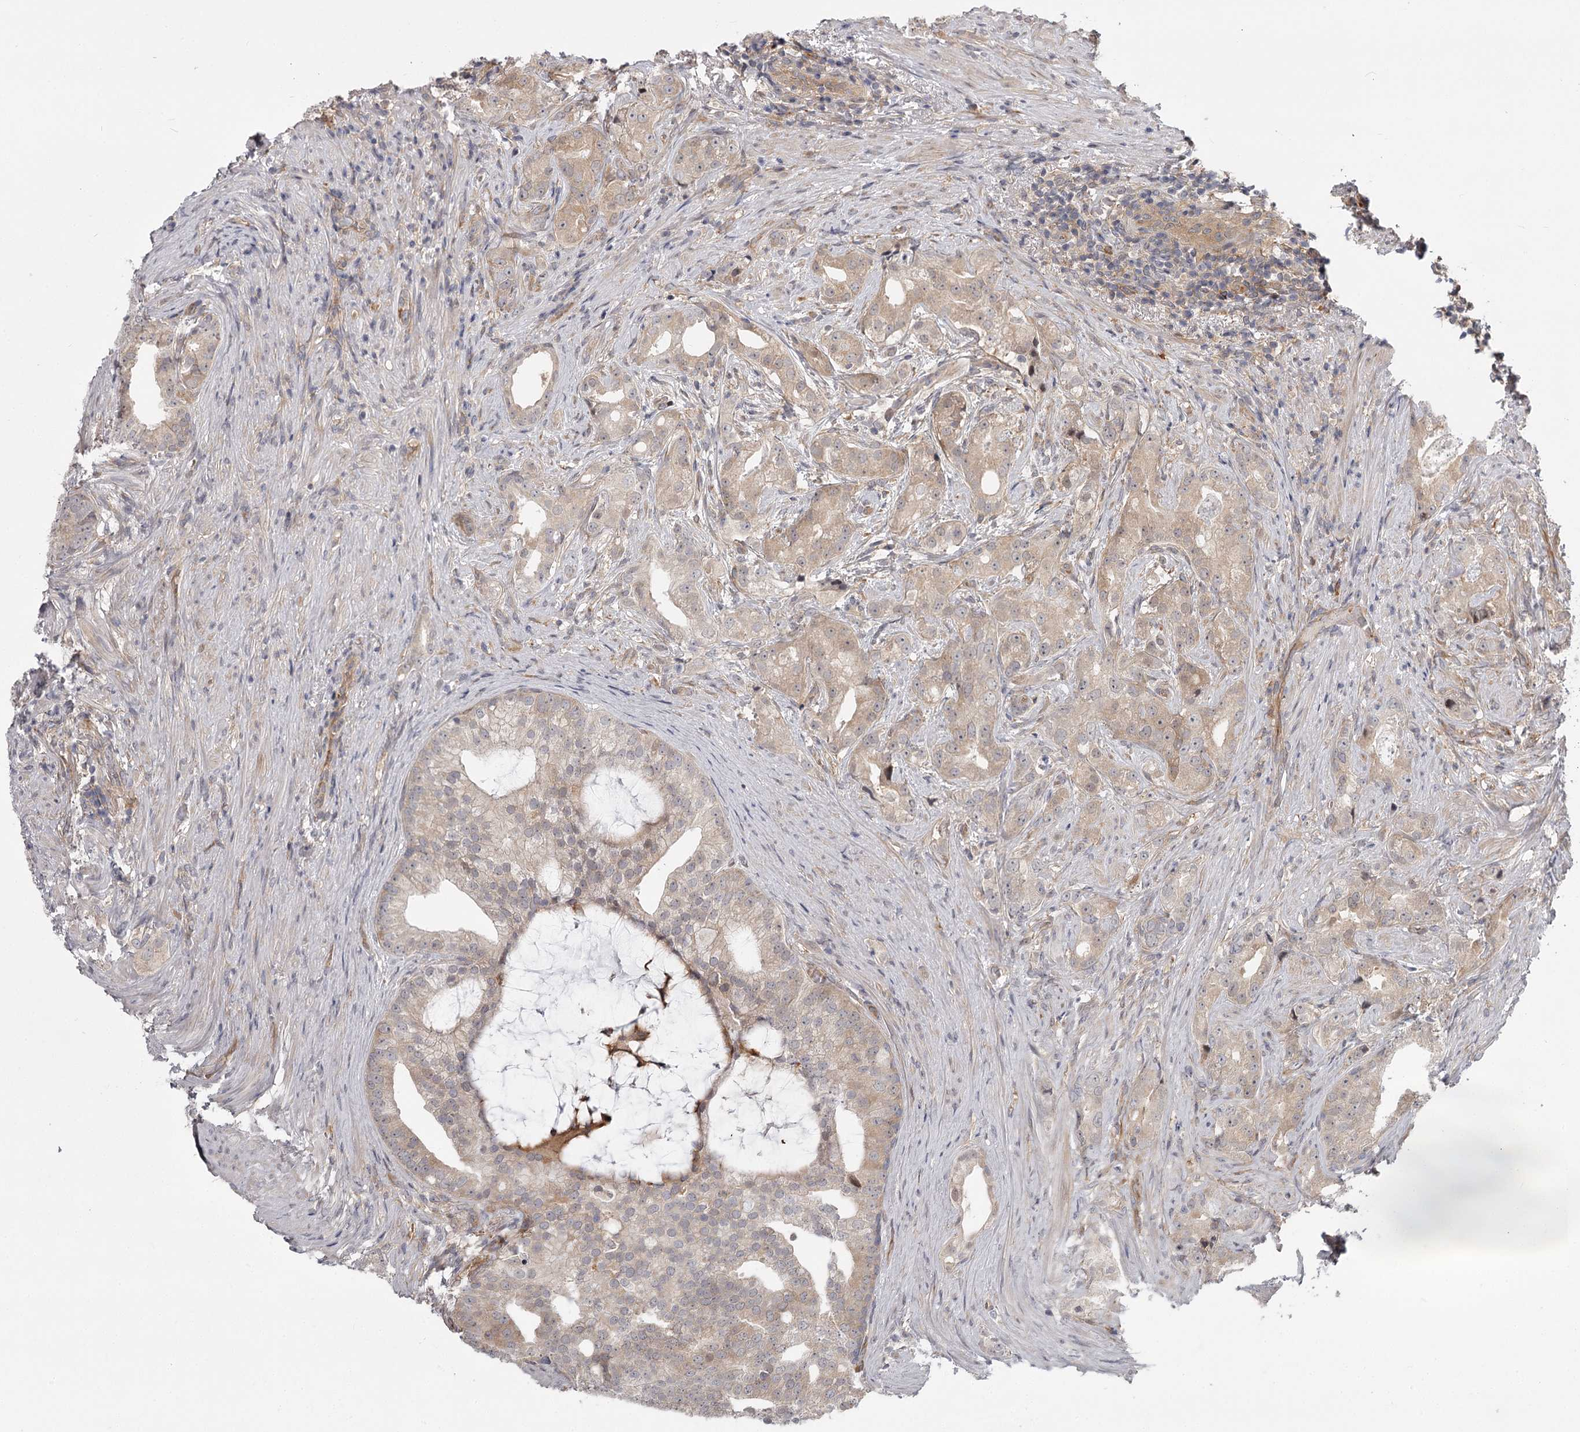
{"staining": {"intensity": "weak", "quantity": "25%-75%", "location": "cytoplasmic/membranous"}, "tissue": "prostate cancer", "cell_type": "Tumor cells", "image_type": "cancer", "snomed": [{"axis": "morphology", "description": "Adenocarcinoma, Low grade"}, {"axis": "topography", "description": "Prostate"}], "caption": "A low amount of weak cytoplasmic/membranous positivity is appreciated in approximately 25%-75% of tumor cells in low-grade adenocarcinoma (prostate) tissue.", "gene": "CCNG2", "patient": {"sex": "male", "age": 71}}